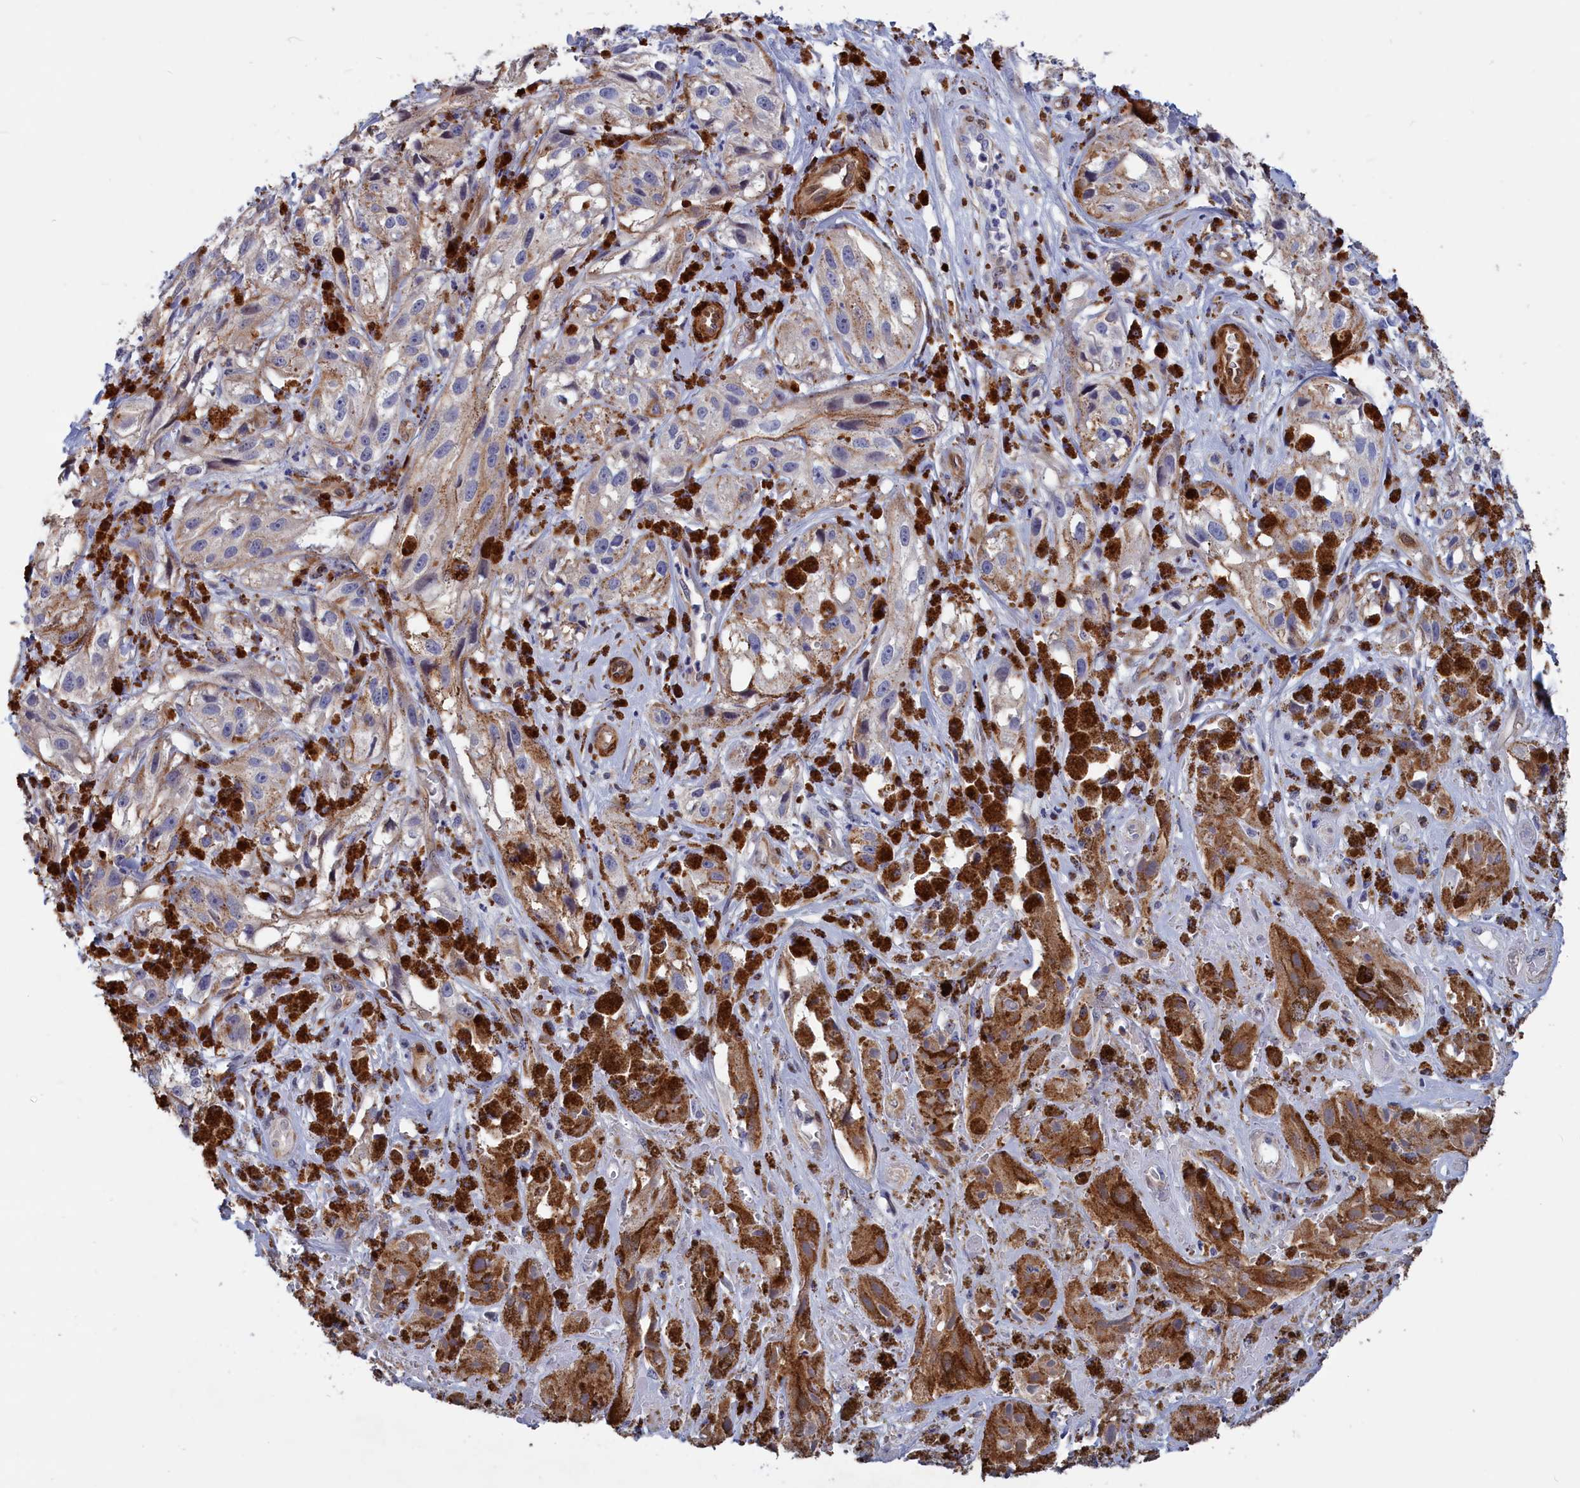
{"staining": {"intensity": "negative", "quantity": "none", "location": "none"}, "tissue": "melanoma", "cell_type": "Tumor cells", "image_type": "cancer", "snomed": [{"axis": "morphology", "description": "Malignant melanoma, NOS"}, {"axis": "topography", "description": "Skin"}], "caption": "DAB (3,3'-diaminobenzidine) immunohistochemical staining of human melanoma reveals no significant staining in tumor cells. Nuclei are stained in blue.", "gene": "CRIP1", "patient": {"sex": "male", "age": 88}}